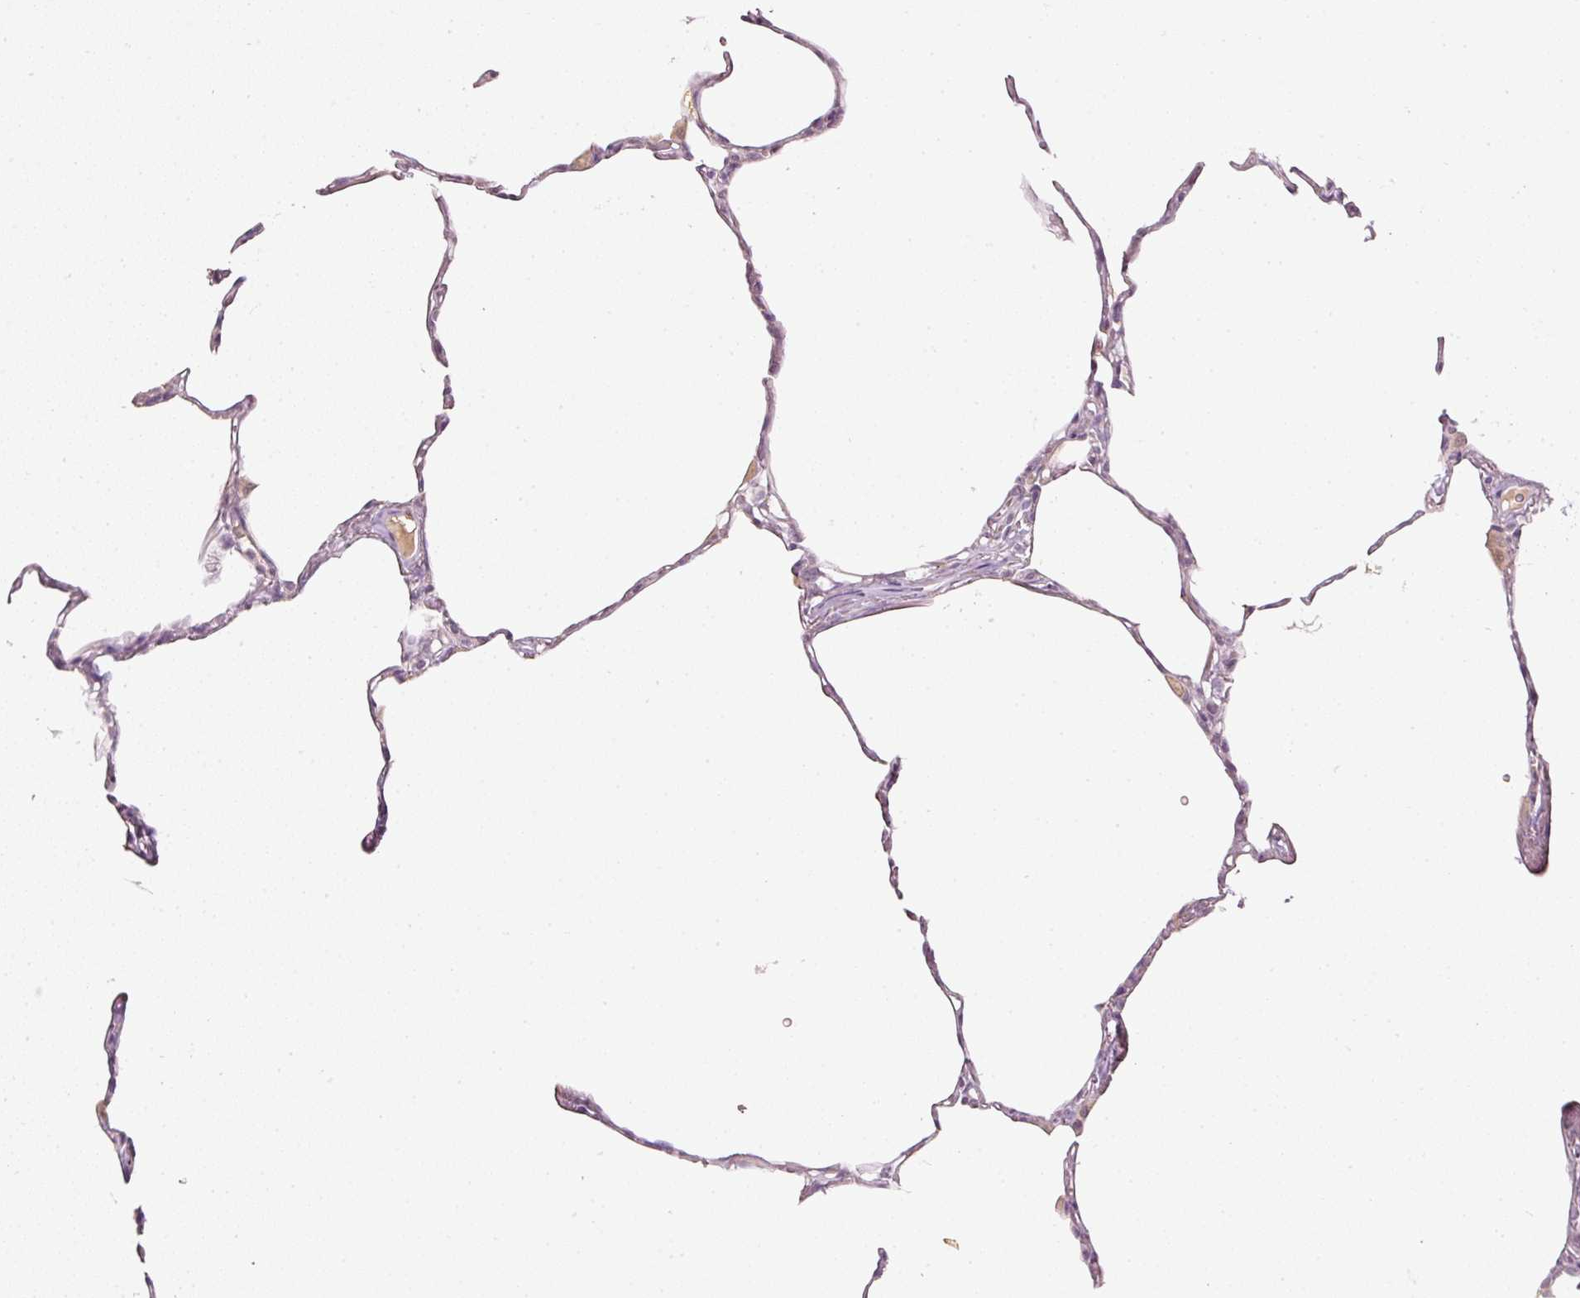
{"staining": {"intensity": "negative", "quantity": "none", "location": "none"}, "tissue": "lung", "cell_type": "Alveolar cells", "image_type": "normal", "snomed": [{"axis": "morphology", "description": "Normal tissue, NOS"}, {"axis": "topography", "description": "Lung"}], "caption": "Photomicrograph shows no significant protein staining in alveolar cells of benign lung.", "gene": "TOGARAM1", "patient": {"sex": "male", "age": 65}}